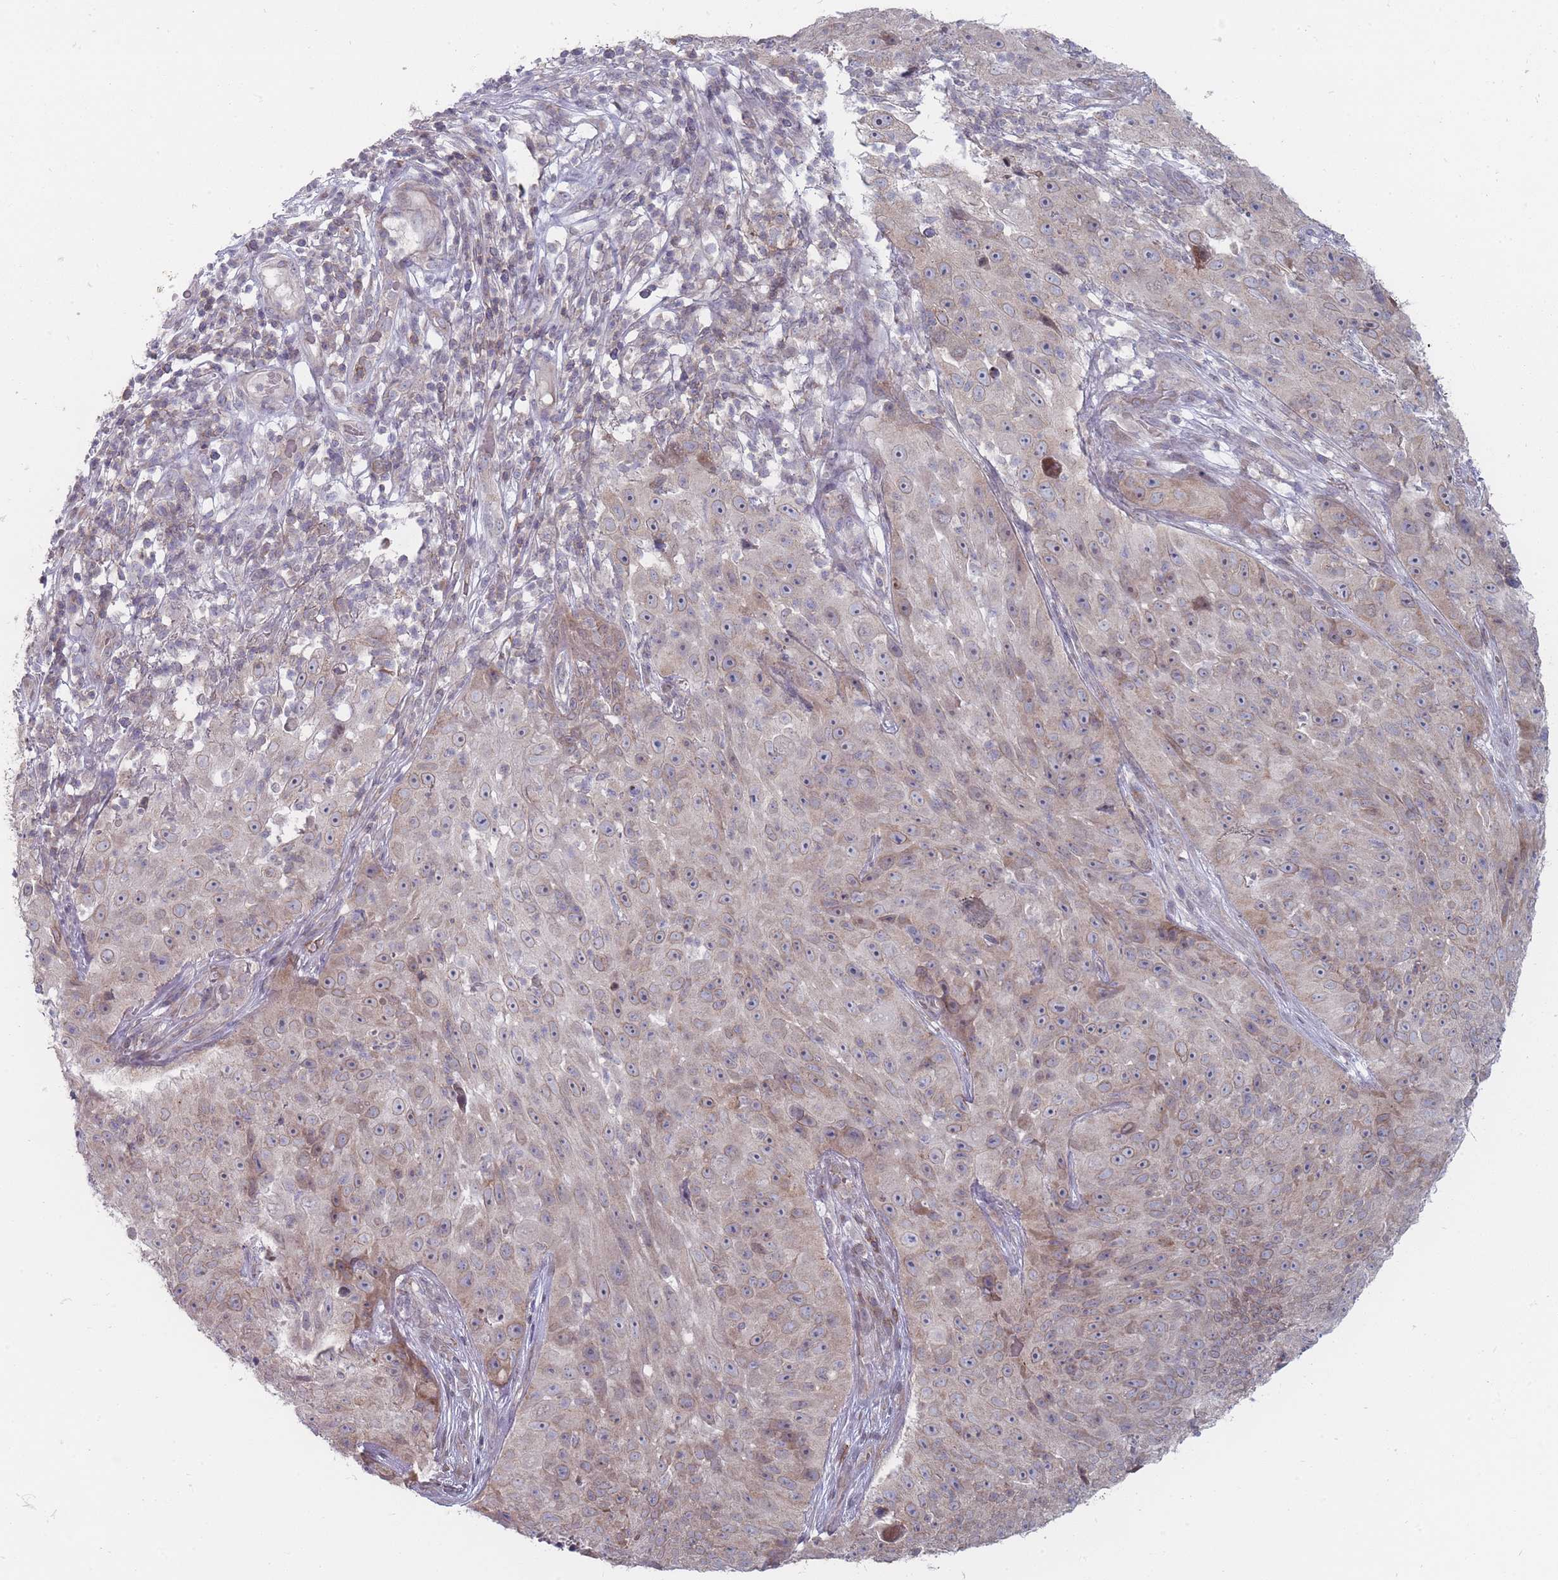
{"staining": {"intensity": "weak", "quantity": "<25%", "location": "cytoplasmic/membranous"}, "tissue": "skin cancer", "cell_type": "Tumor cells", "image_type": "cancer", "snomed": [{"axis": "morphology", "description": "Squamous cell carcinoma, NOS"}, {"axis": "topography", "description": "Skin"}], "caption": "A micrograph of human skin cancer is negative for staining in tumor cells.", "gene": "PCDH12", "patient": {"sex": "female", "age": 87}}